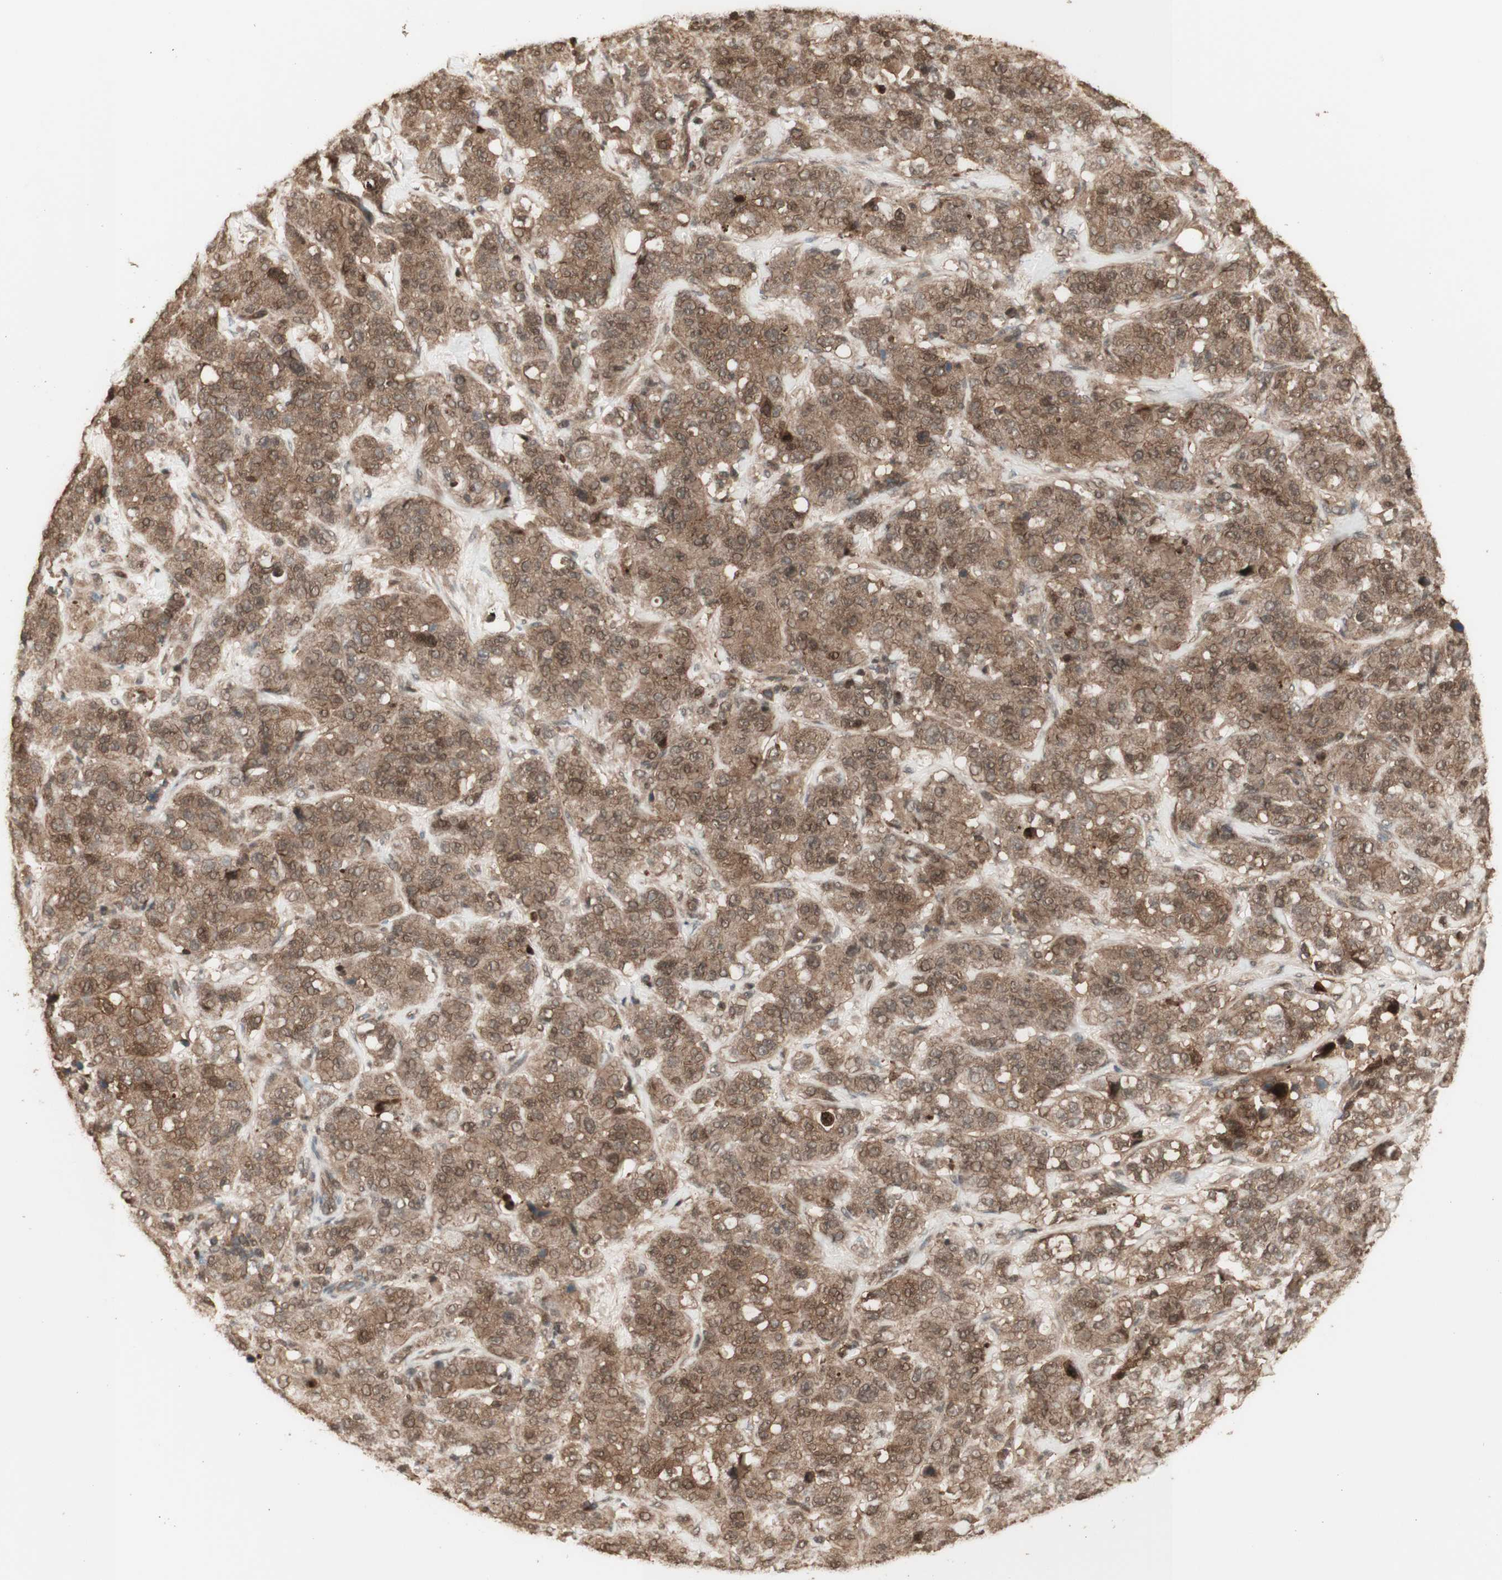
{"staining": {"intensity": "moderate", "quantity": ">75%", "location": "cytoplasmic/membranous"}, "tissue": "stomach cancer", "cell_type": "Tumor cells", "image_type": "cancer", "snomed": [{"axis": "morphology", "description": "Adenocarcinoma, NOS"}, {"axis": "topography", "description": "Stomach"}], "caption": "Human adenocarcinoma (stomach) stained for a protein (brown) demonstrates moderate cytoplasmic/membranous positive expression in approximately >75% of tumor cells.", "gene": "YWHAB", "patient": {"sex": "male", "age": 48}}